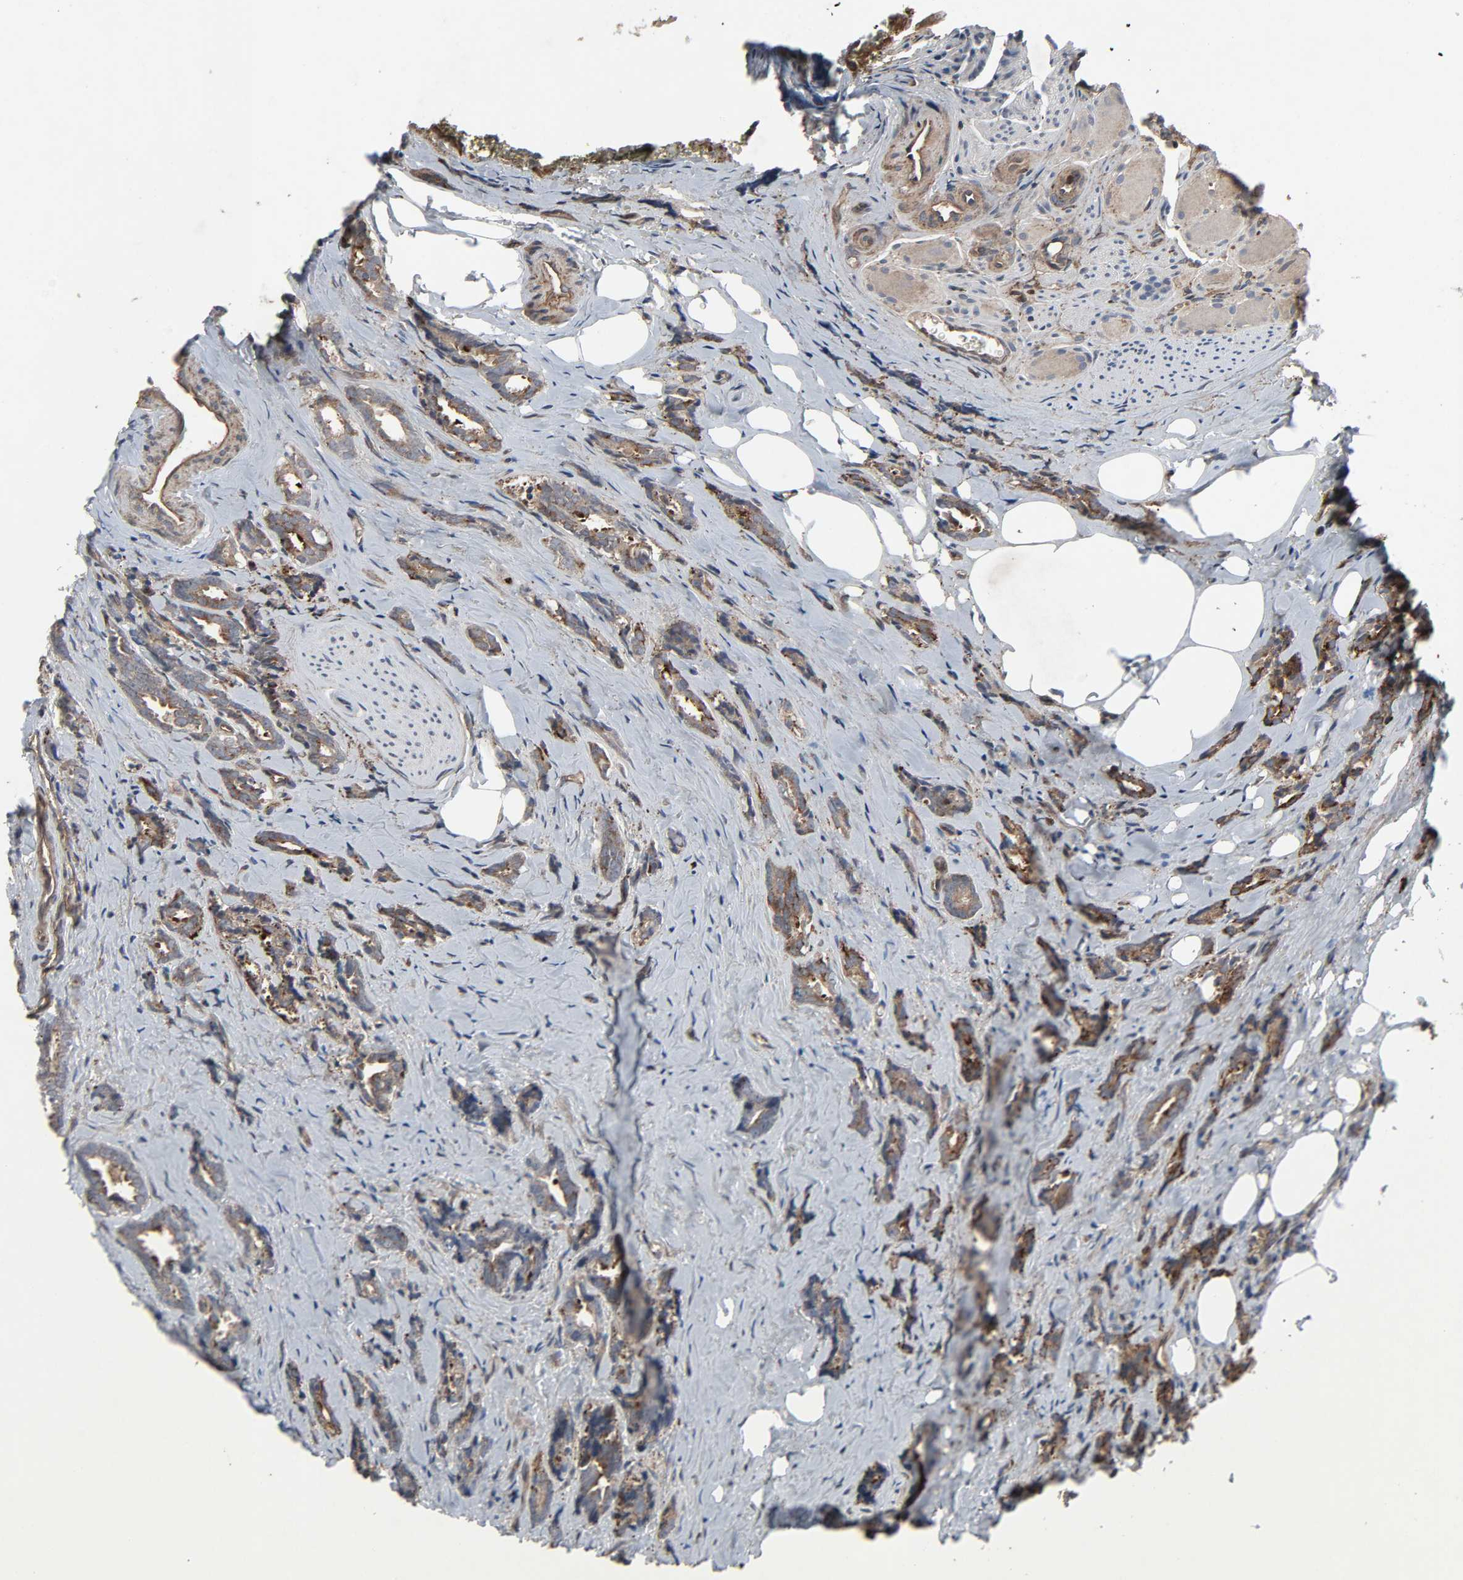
{"staining": {"intensity": "strong", "quantity": ">75%", "location": "cytoplasmic/membranous"}, "tissue": "prostate cancer", "cell_type": "Tumor cells", "image_type": "cancer", "snomed": [{"axis": "morphology", "description": "Adenocarcinoma, High grade"}, {"axis": "topography", "description": "Prostate"}], "caption": "A high amount of strong cytoplasmic/membranous staining is seen in about >75% of tumor cells in prostate cancer tissue.", "gene": "ADCY4", "patient": {"sex": "male", "age": 67}}